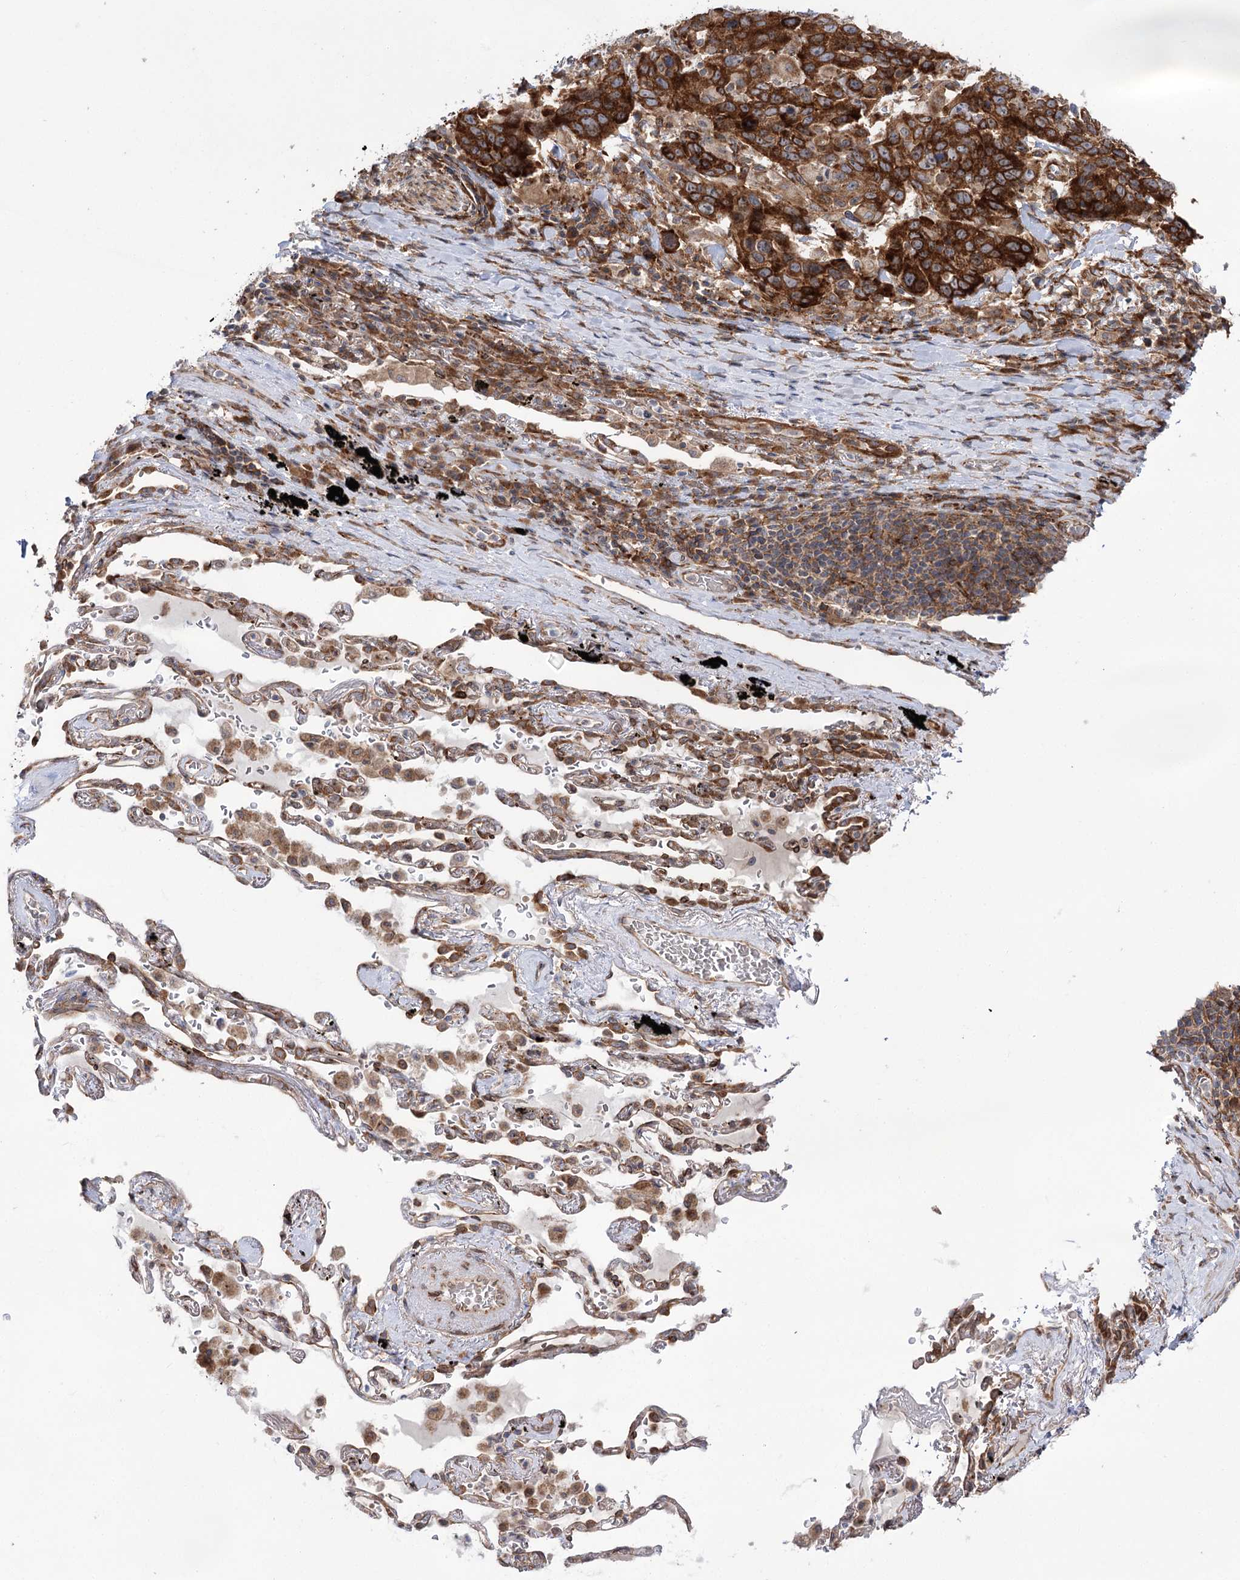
{"staining": {"intensity": "strong", "quantity": ">75%", "location": "cytoplasmic/membranous"}, "tissue": "lung cancer", "cell_type": "Tumor cells", "image_type": "cancer", "snomed": [{"axis": "morphology", "description": "Squamous cell carcinoma, NOS"}, {"axis": "topography", "description": "Lung"}], "caption": "Lung squamous cell carcinoma stained with a protein marker demonstrates strong staining in tumor cells.", "gene": "VWA2", "patient": {"sex": "male", "age": 66}}